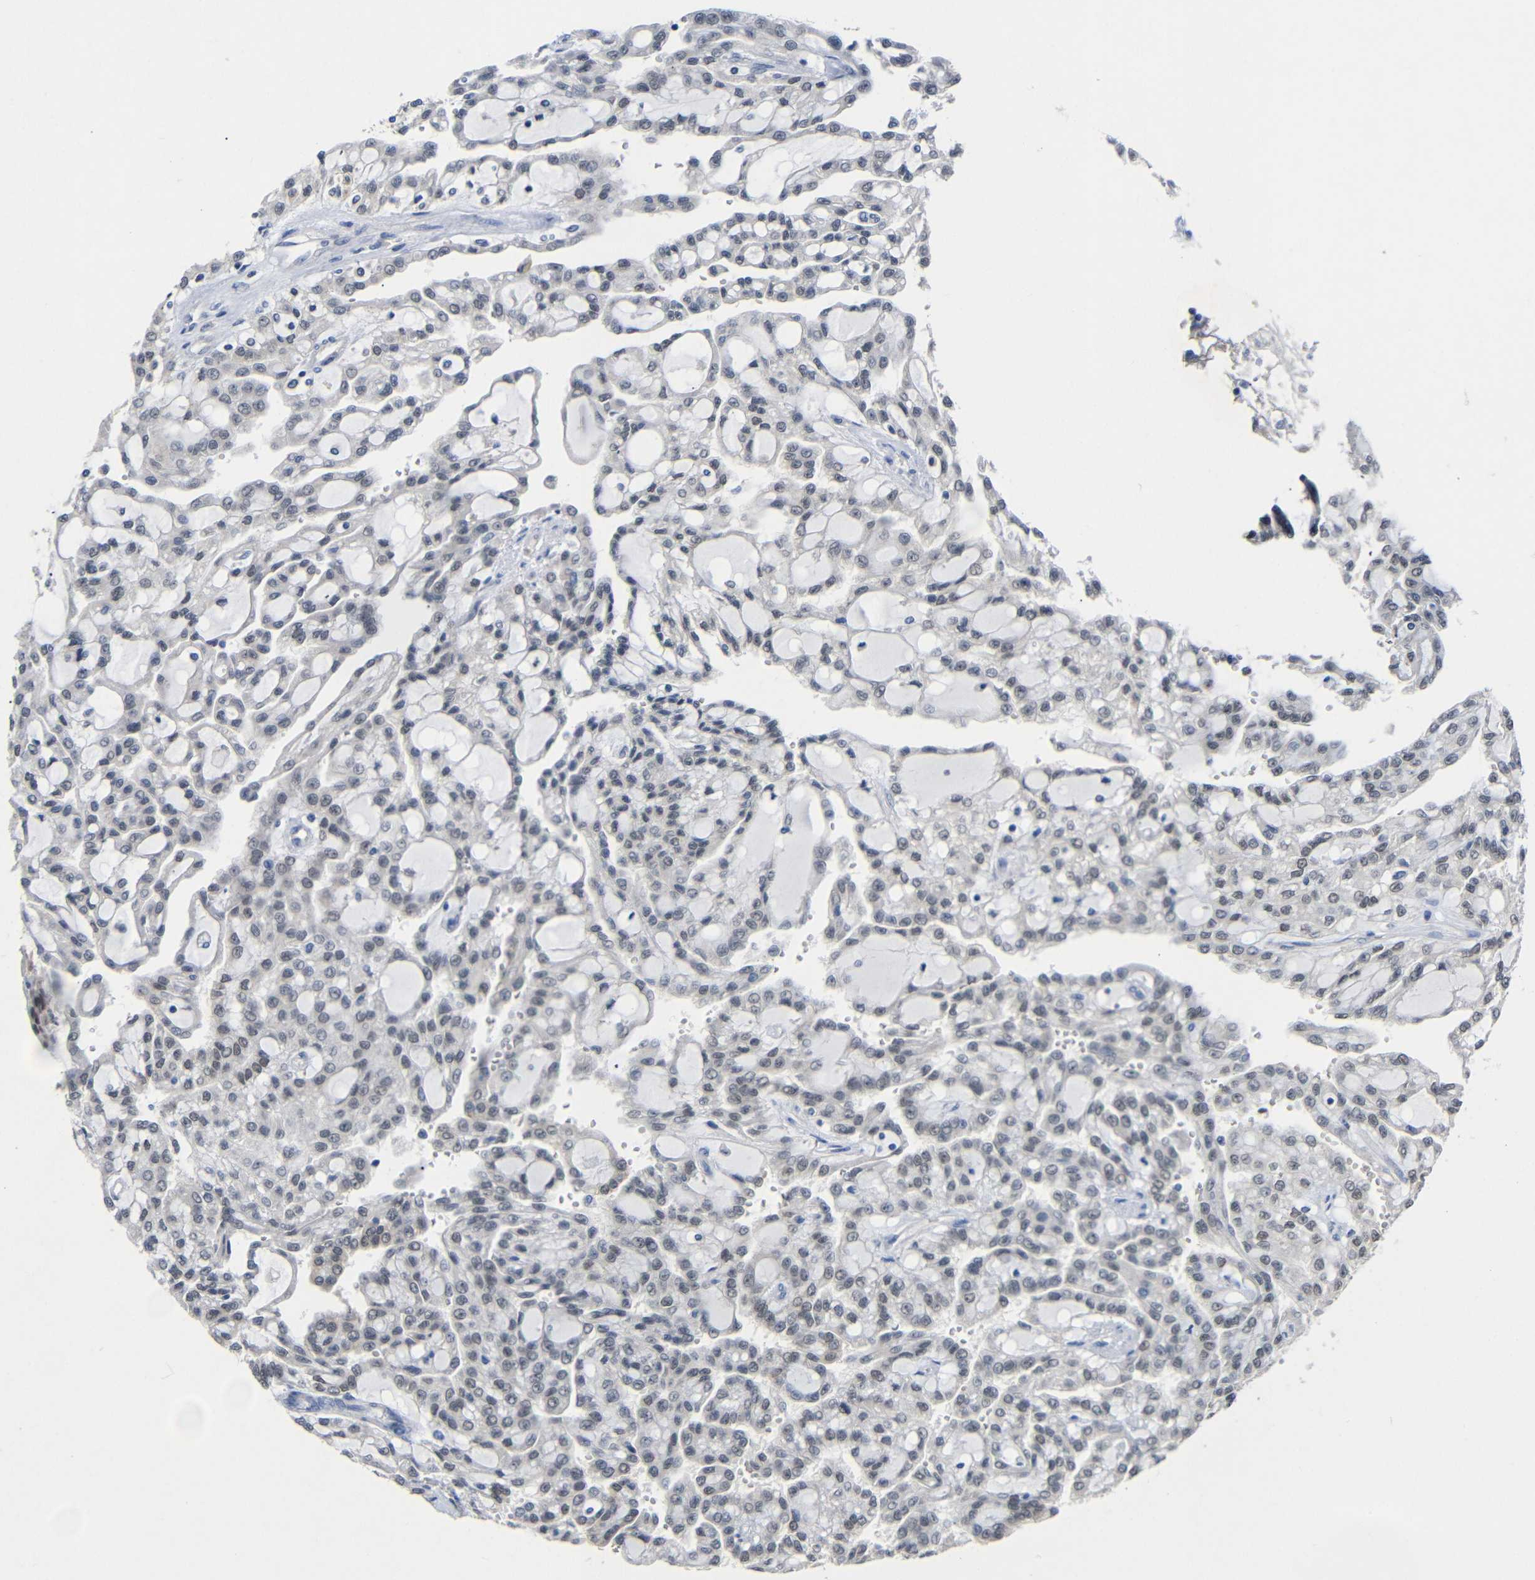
{"staining": {"intensity": "negative", "quantity": "none", "location": "none"}, "tissue": "renal cancer", "cell_type": "Tumor cells", "image_type": "cancer", "snomed": [{"axis": "morphology", "description": "Adenocarcinoma, NOS"}, {"axis": "topography", "description": "Kidney"}], "caption": "Histopathology image shows no protein positivity in tumor cells of renal cancer tissue. The staining was performed using DAB (3,3'-diaminobenzidine) to visualize the protein expression in brown, while the nuclei were stained in blue with hematoxylin (Magnification: 20x).", "gene": "HNF1A", "patient": {"sex": "male", "age": 63}}